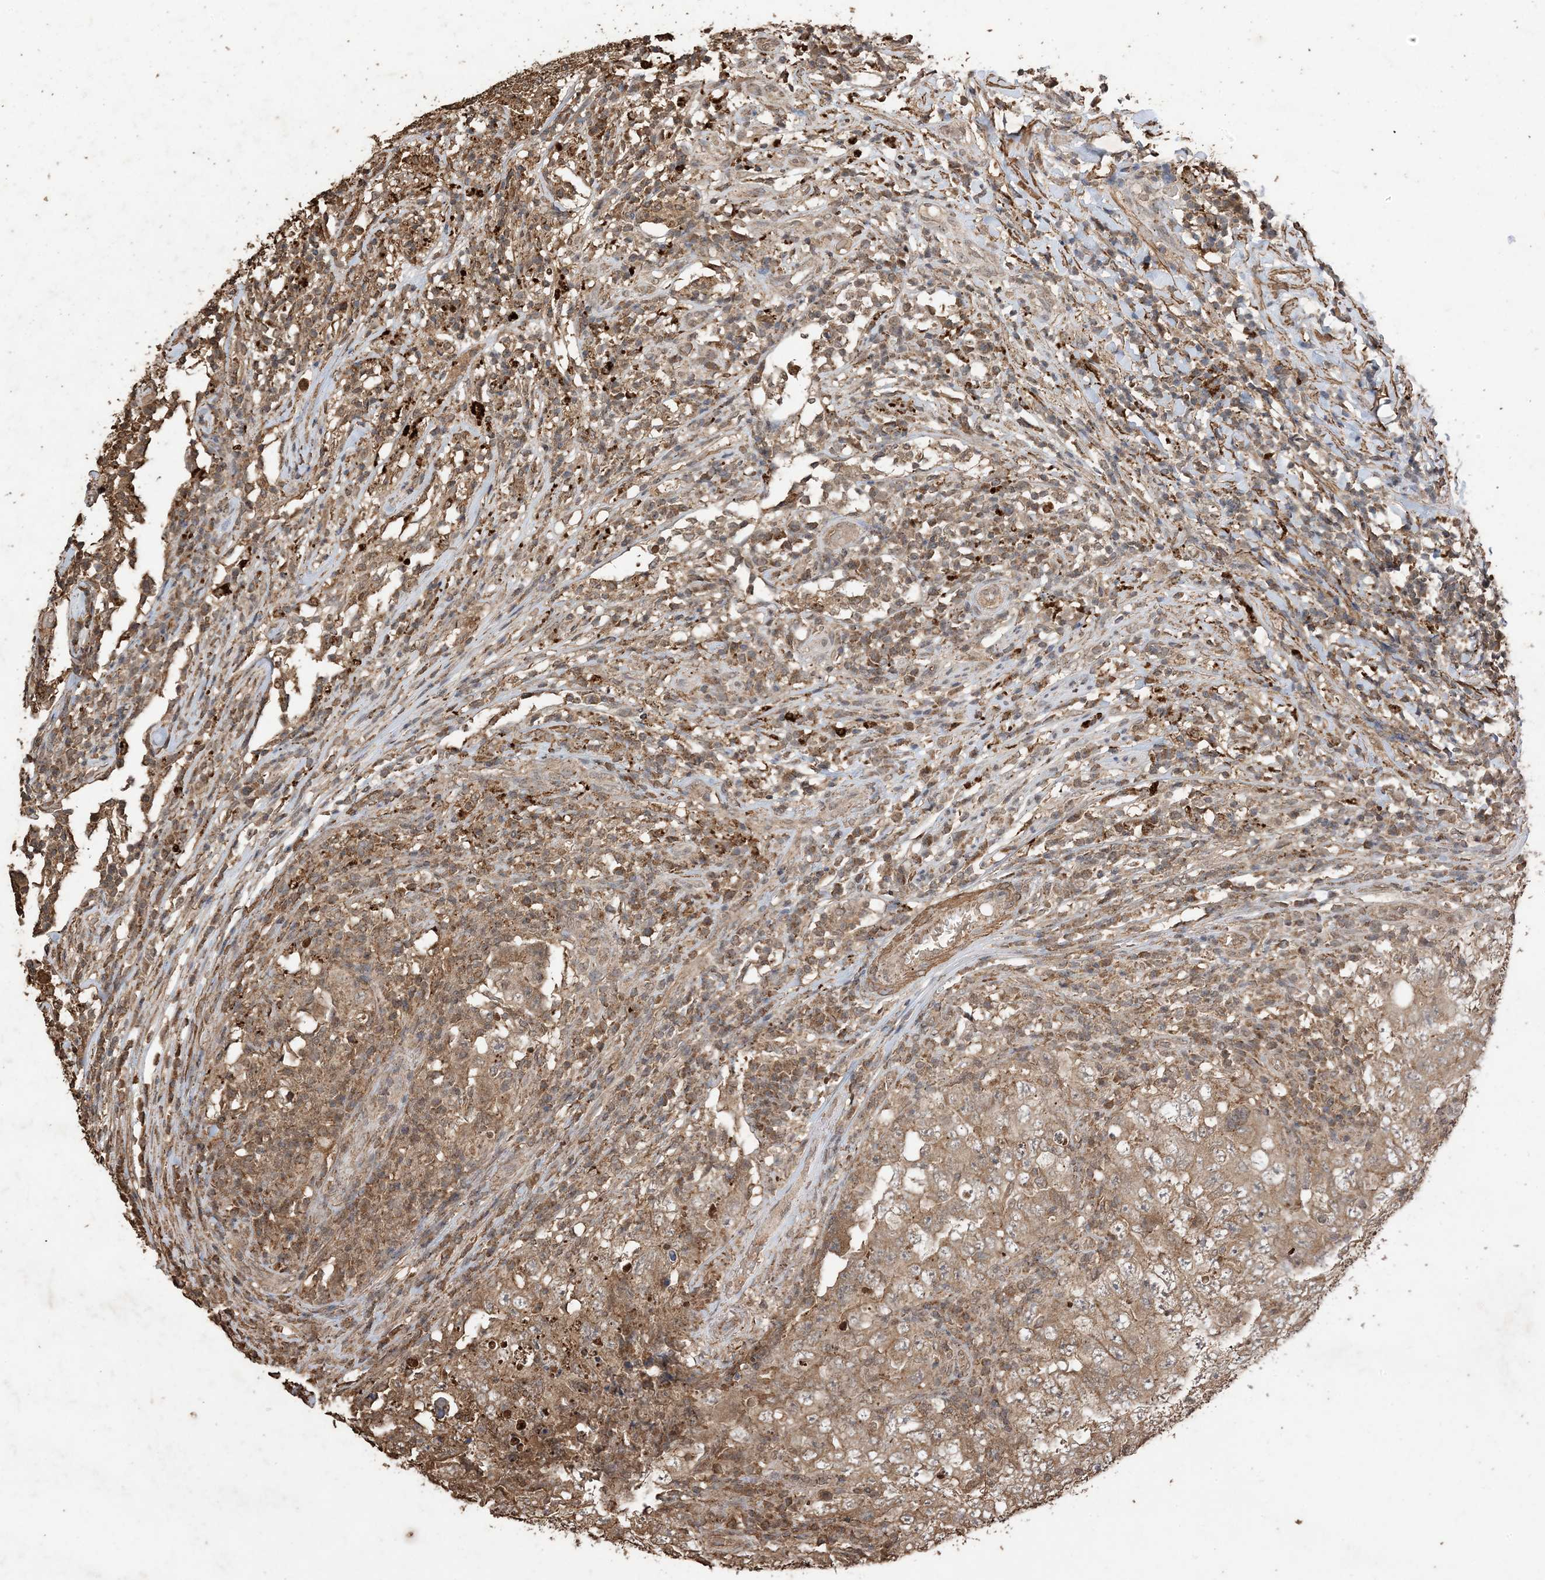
{"staining": {"intensity": "moderate", "quantity": ">75%", "location": "cytoplasmic/membranous"}, "tissue": "testis cancer", "cell_type": "Tumor cells", "image_type": "cancer", "snomed": [{"axis": "morphology", "description": "Carcinoma, Embryonal, NOS"}, {"axis": "topography", "description": "Testis"}], "caption": "Embryonal carcinoma (testis) stained for a protein (brown) displays moderate cytoplasmic/membranous positive expression in approximately >75% of tumor cells.", "gene": "HPS4", "patient": {"sex": "male", "age": 26}}